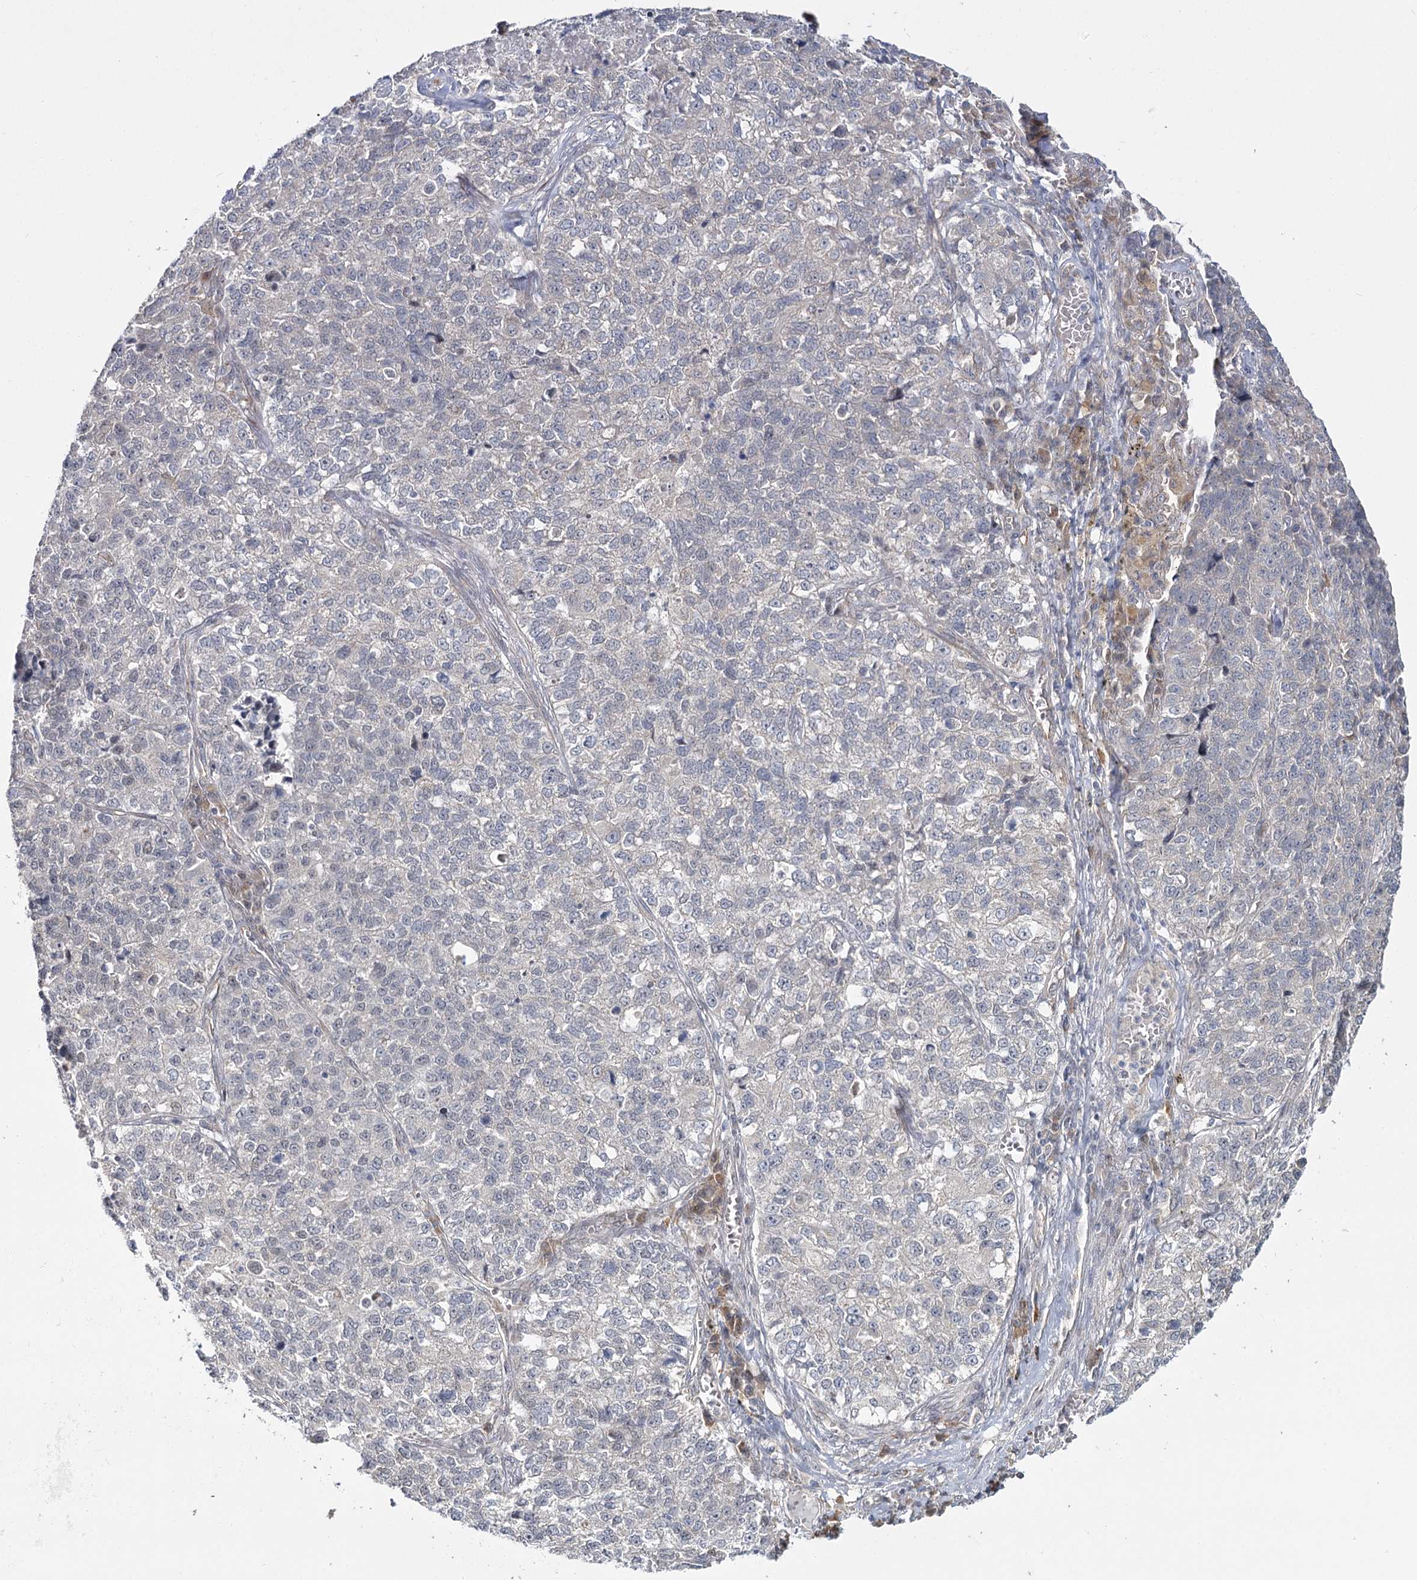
{"staining": {"intensity": "negative", "quantity": "none", "location": "none"}, "tissue": "lung cancer", "cell_type": "Tumor cells", "image_type": "cancer", "snomed": [{"axis": "morphology", "description": "Adenocarcinoma, NOS"}, {"axis": "topography", "description": "Lung"}], "caption": "High power microscopy photomicrograph of an IHC photomicrograph of lung cancer, revealing no significant positivity in tumor cells.", "gene": "TBC1D9B", "patient": {"sex": "male", "age": 49}}